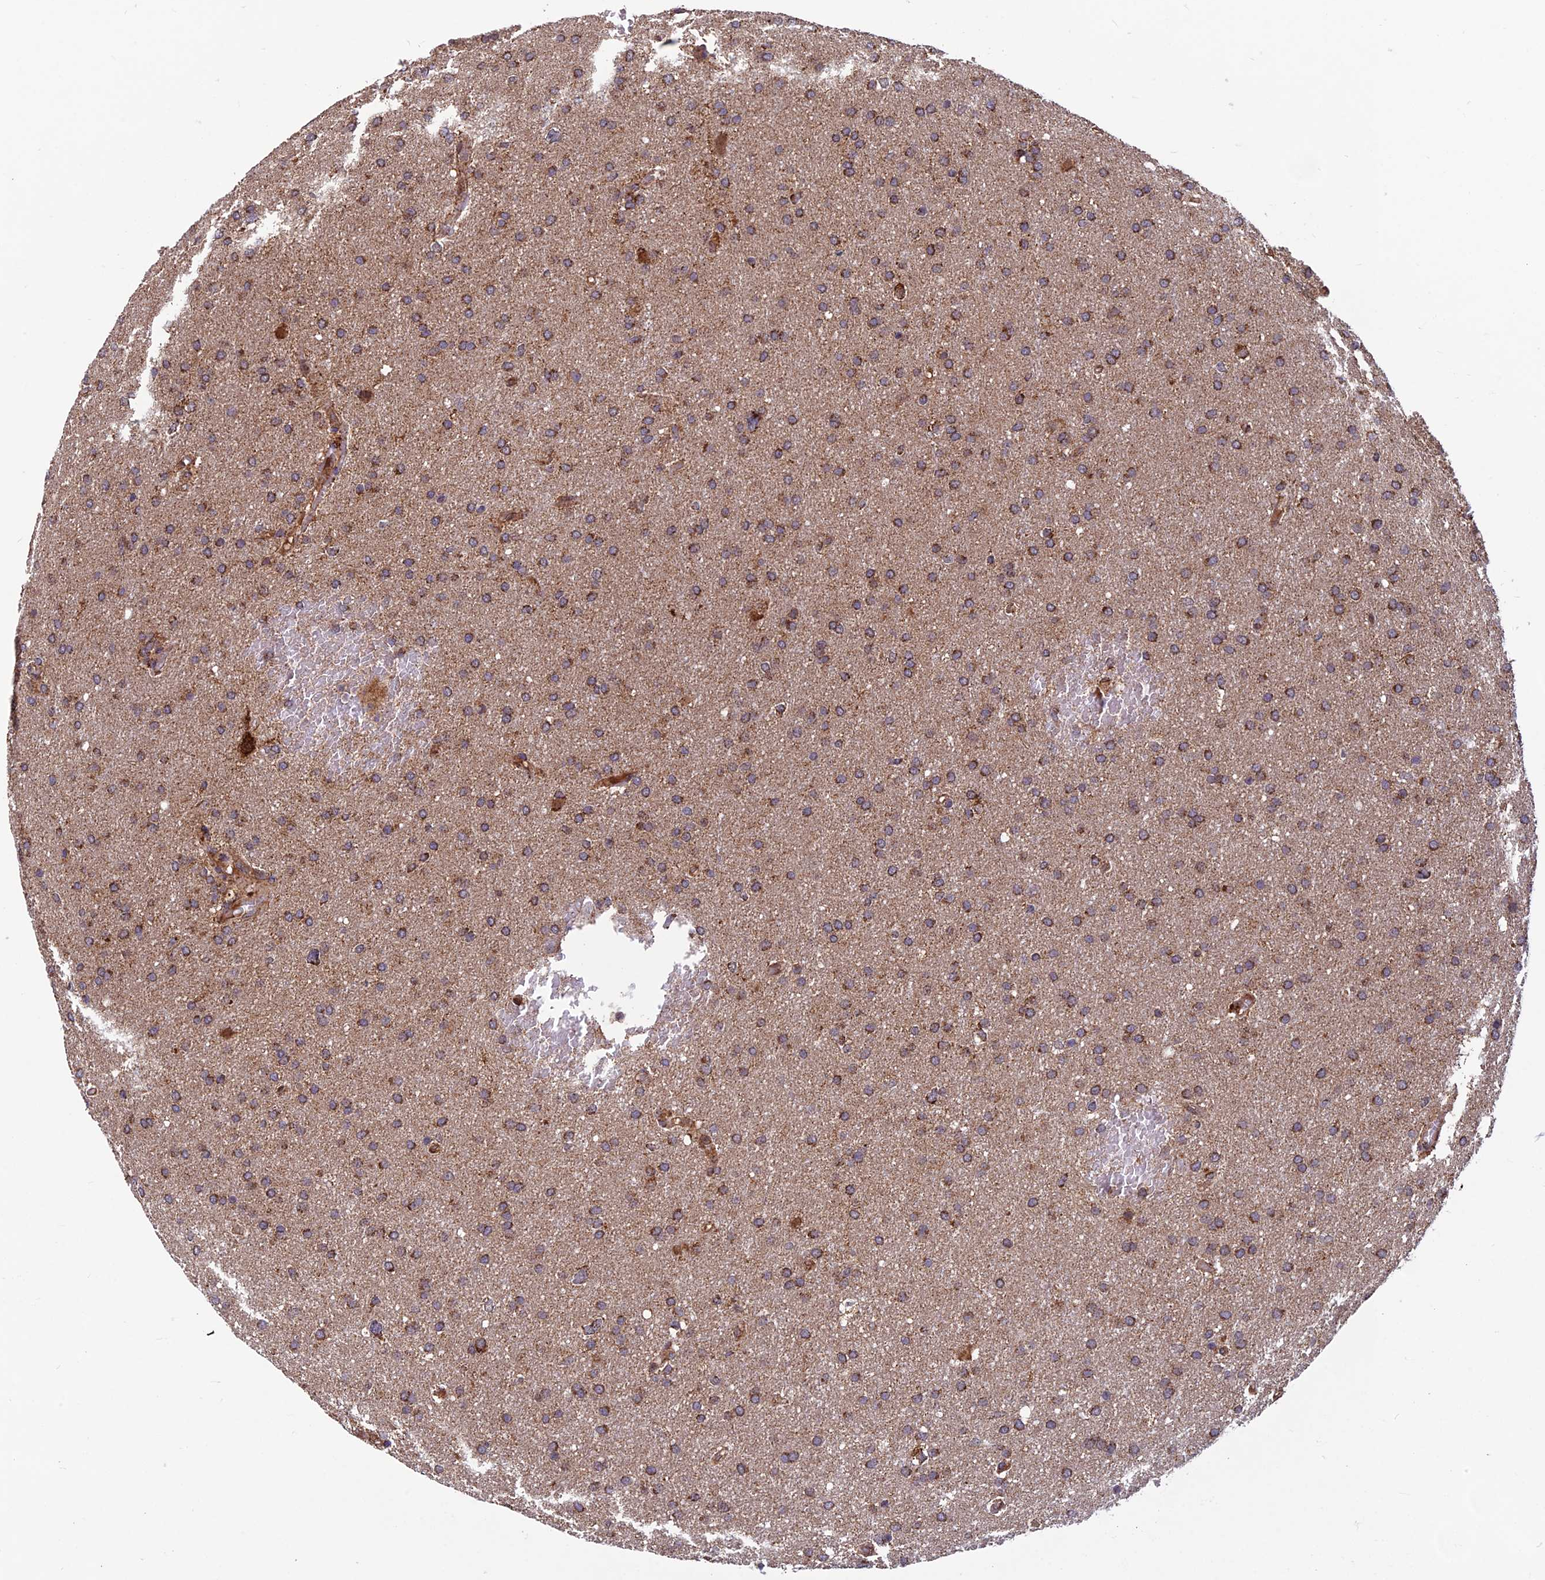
{"staining": {"intensity": "moderate", "quantity": ">75%", "location": "cytoplasmic/membranous"}, "tissue": "glioma", "cell_type": "Tumor cells", "image_type": "cancer", "snomed": [{"axis": "morphology", "description": "Glioma, malignant, High grade"}, {"axis": "topography", "description": "Cerebral cortex"}], "caption": "Immunohistochemistry of human glioma displays medium levels of moderate cytoplasmic/membranous expression in approximately >75% of tumor cells. The staining is performed using DAB brown chromogen to label protein expression. The nuclei are counter-stained blue using hematoxylin.", "gene": "CCDC15", "patient": {"sex": "female", "age": 36}}